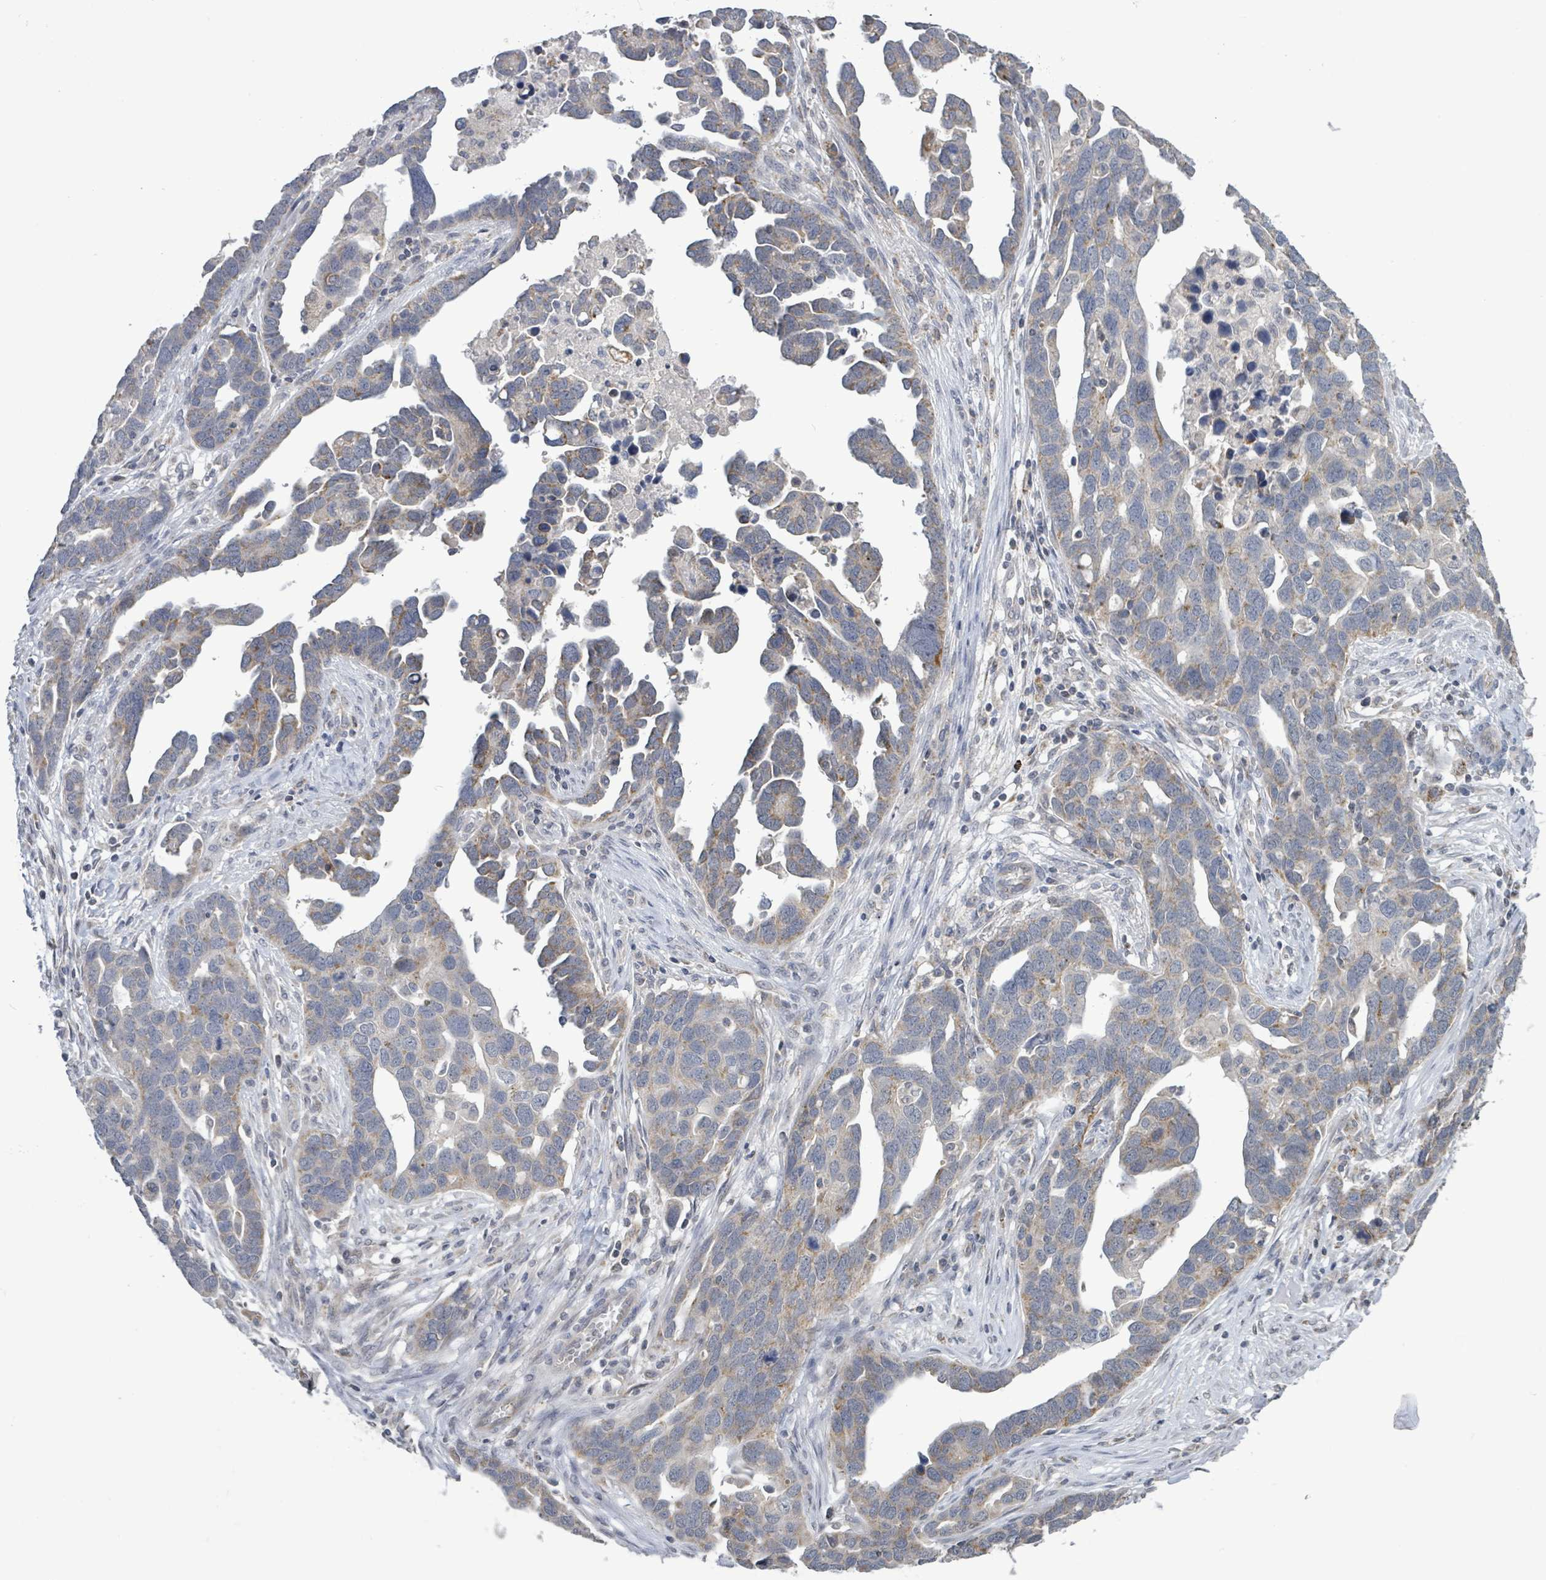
{"staining": {"intensity": "weak", "quantity": "25%-75%", "location": "cytoplasmic/membranous"}, "tissue": "ovarian cancer", "cell_type": "Tumor cells", "image_type": "cancer", "snomed": [{"axis": "morphology", "description": "Cystadenocarcinoma, serous, NOS"}, {"axis": "topography", "description": "Ovary"}], "caption": "DAB (3,3'-diaminobenzidine) immunohistochemical staining of human ovarian cancer reveals weak cytoplasmic/membranous protein staining in about 25%-75% of tumor cells.", "gene": "COQ10B", "patient": {"sex": "female", "age": 54}}